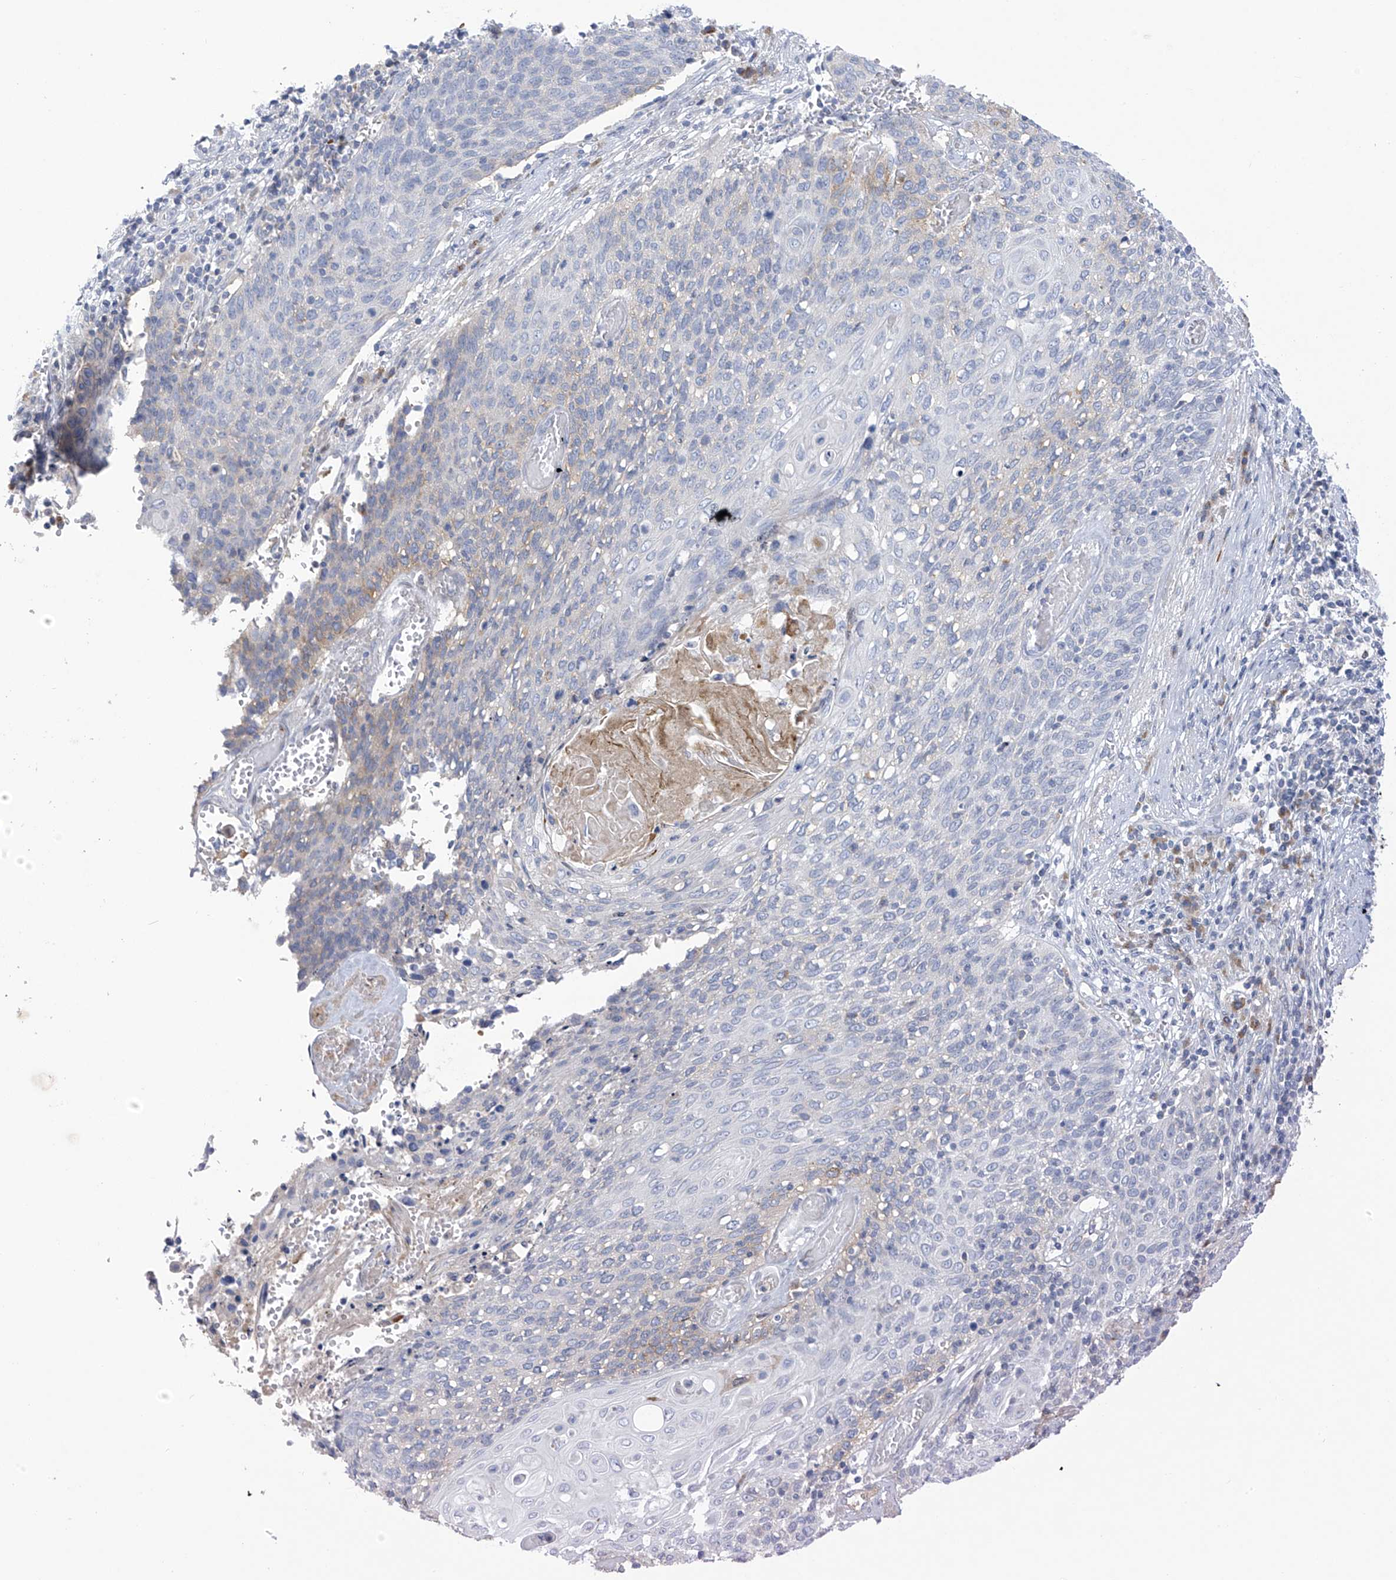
{"staining": {"intensity": "negative", "quantity": "none", "location": "none"}, "tissue": "cervical cancer", "cell_type": "Tumor cells", "image_type": "cancer", "snomed": [{"axis": "morphology", "description": "Squamous cell carcinoma, NOS"}, {"axis": "topography", "description": "Cervix"}], "caption": "This is an immunohistochemistry photomicrograph of human squamous cell carcinoma (cervical). There is no positivity in tumor cells.", "gene": "SLCO4A1", "patient": {"sex": "female", "age": 39}}